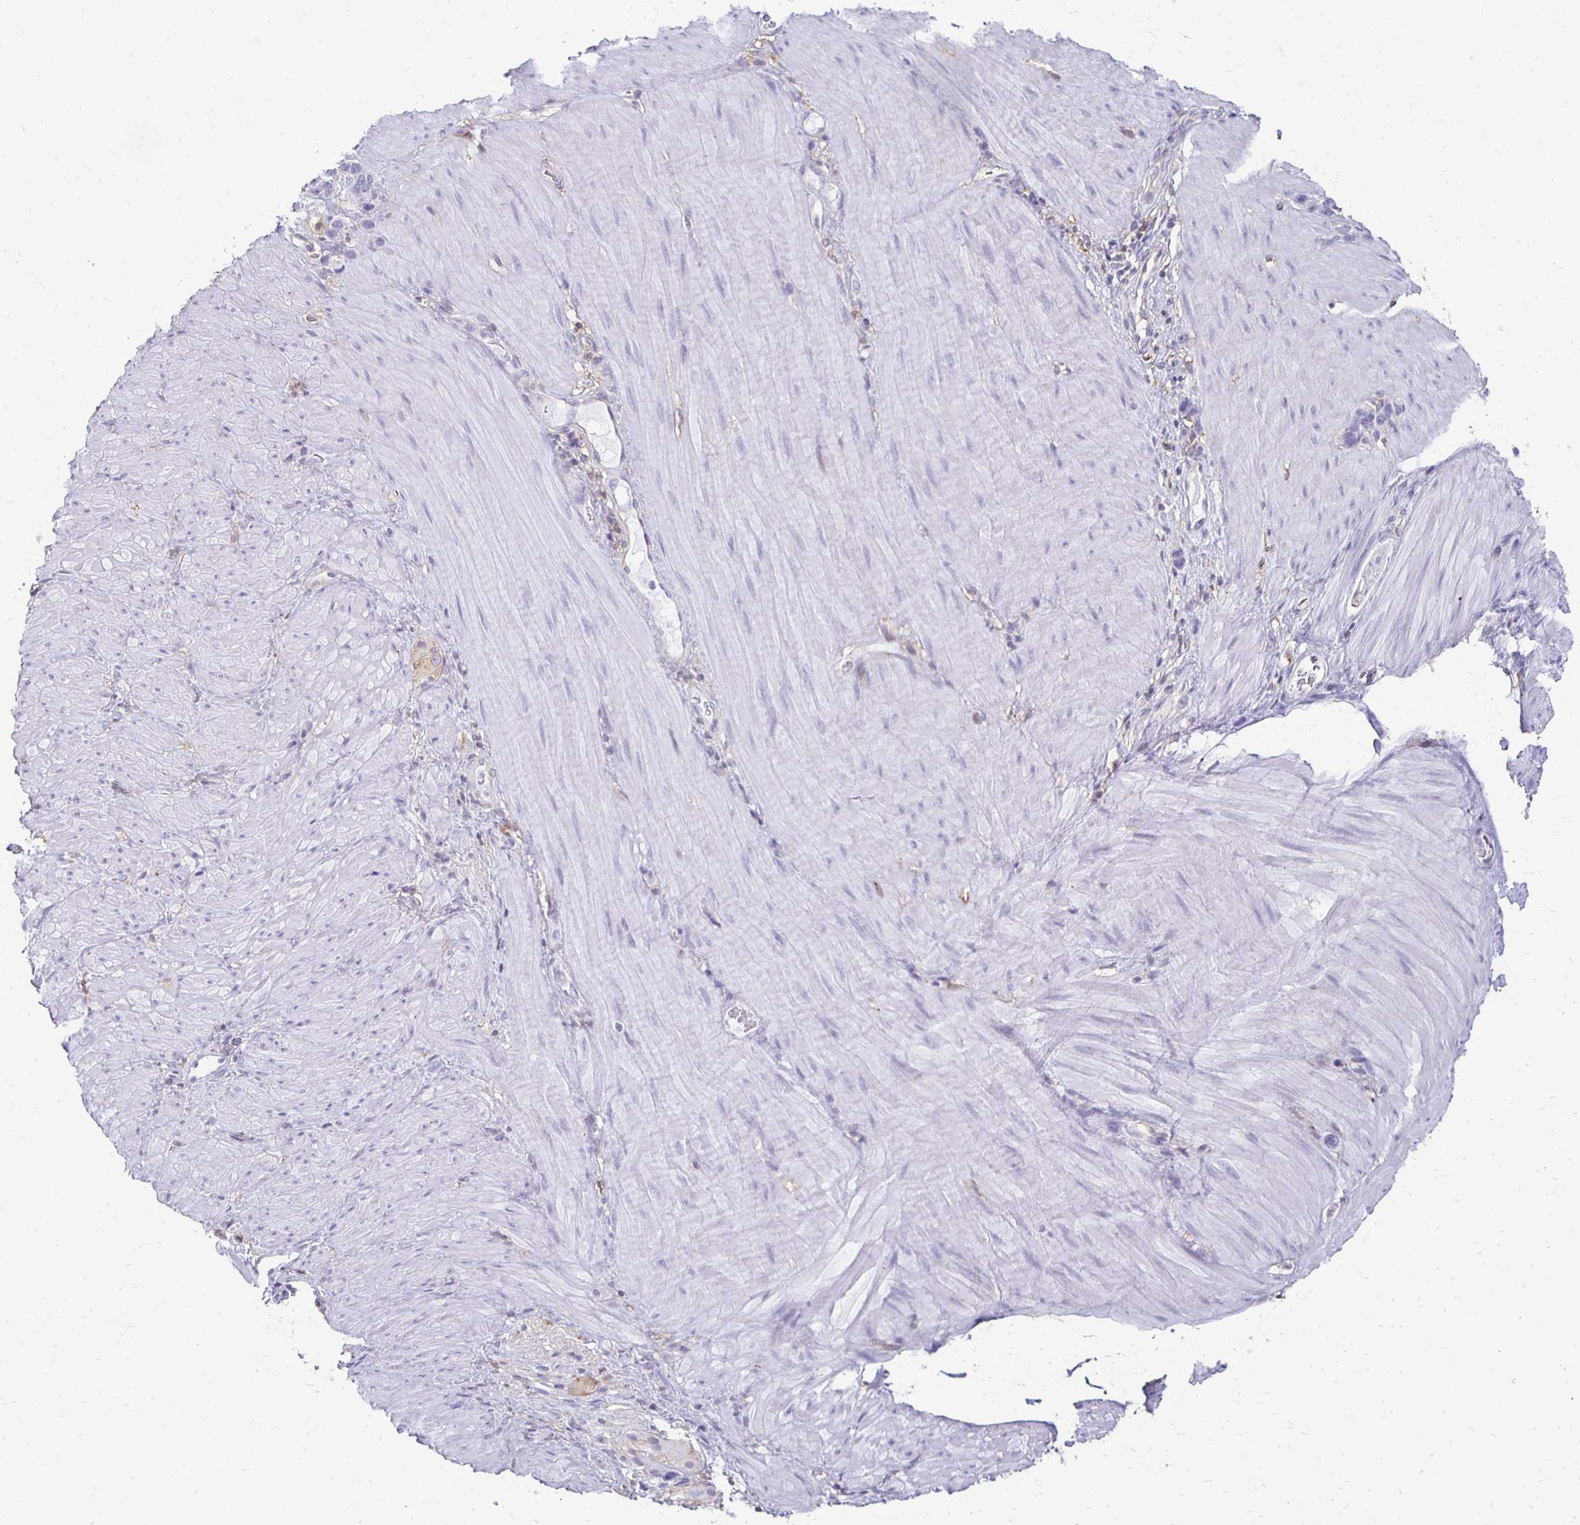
{"staining": {"intensity": "negative", "quantity": "none", "location": "none"}, "tissue": "stomach cancer", "cell_type": "Tumor cells", "image_type": "cancer", "snomed": [{"axis": "morphology", "description": "Adenocarcinoma, NOS"}, {"axis": "topography", "description": "Stomach"}], "caption": "IHC photomicrograph of neoplastic tissue: human adenocarcinoma (stomach) stained with DAB (3,3'-diaminobenzidine) shows no significant protein expression in tumor cells. (Brightfield microscopy of DAB IHC at high magnification).", "gene": "TAS1R3", "patient": {"sex": "female", "age": 65}}